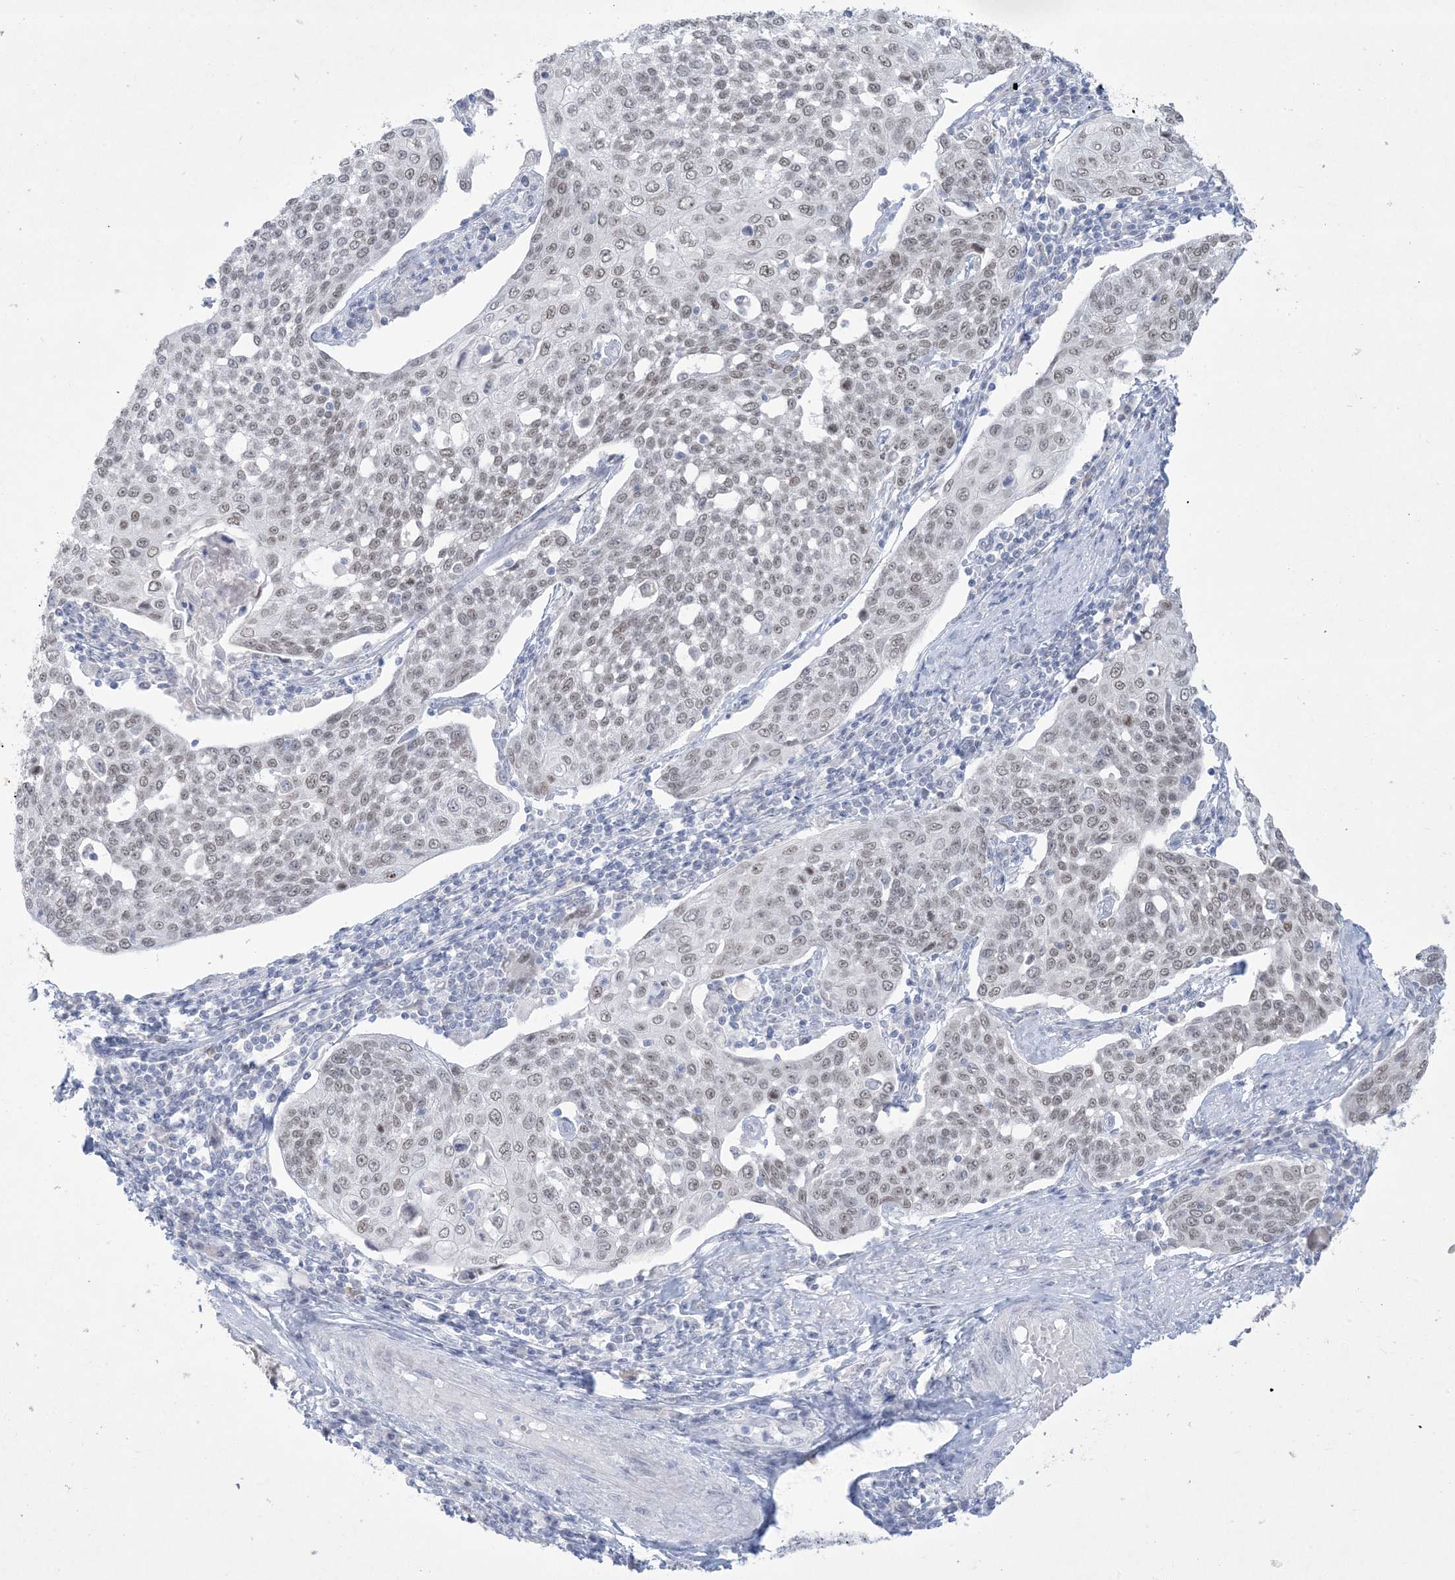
{"staining": {"intensity": "weak", "quantity": "25%-75%", "location": "nuclear"}, "tissue": "cervical cancer", "cell_type": "Tumor cells", "image_type": "cancer", "snomed": [{"axis": "morphology", "description": "Squamous cell carcinoma, NOS"}, {"axis": "topography", "description": "Cervix"}], "caption": "Cervical cancer (squamous cell carcinoma) stained for a protein (brown) exhibits weak nuclear positive positivity in about 25%-75% of tumor cells.", "gene": "HOMEZ", "patient": {"sex": "female", "age": 34}}